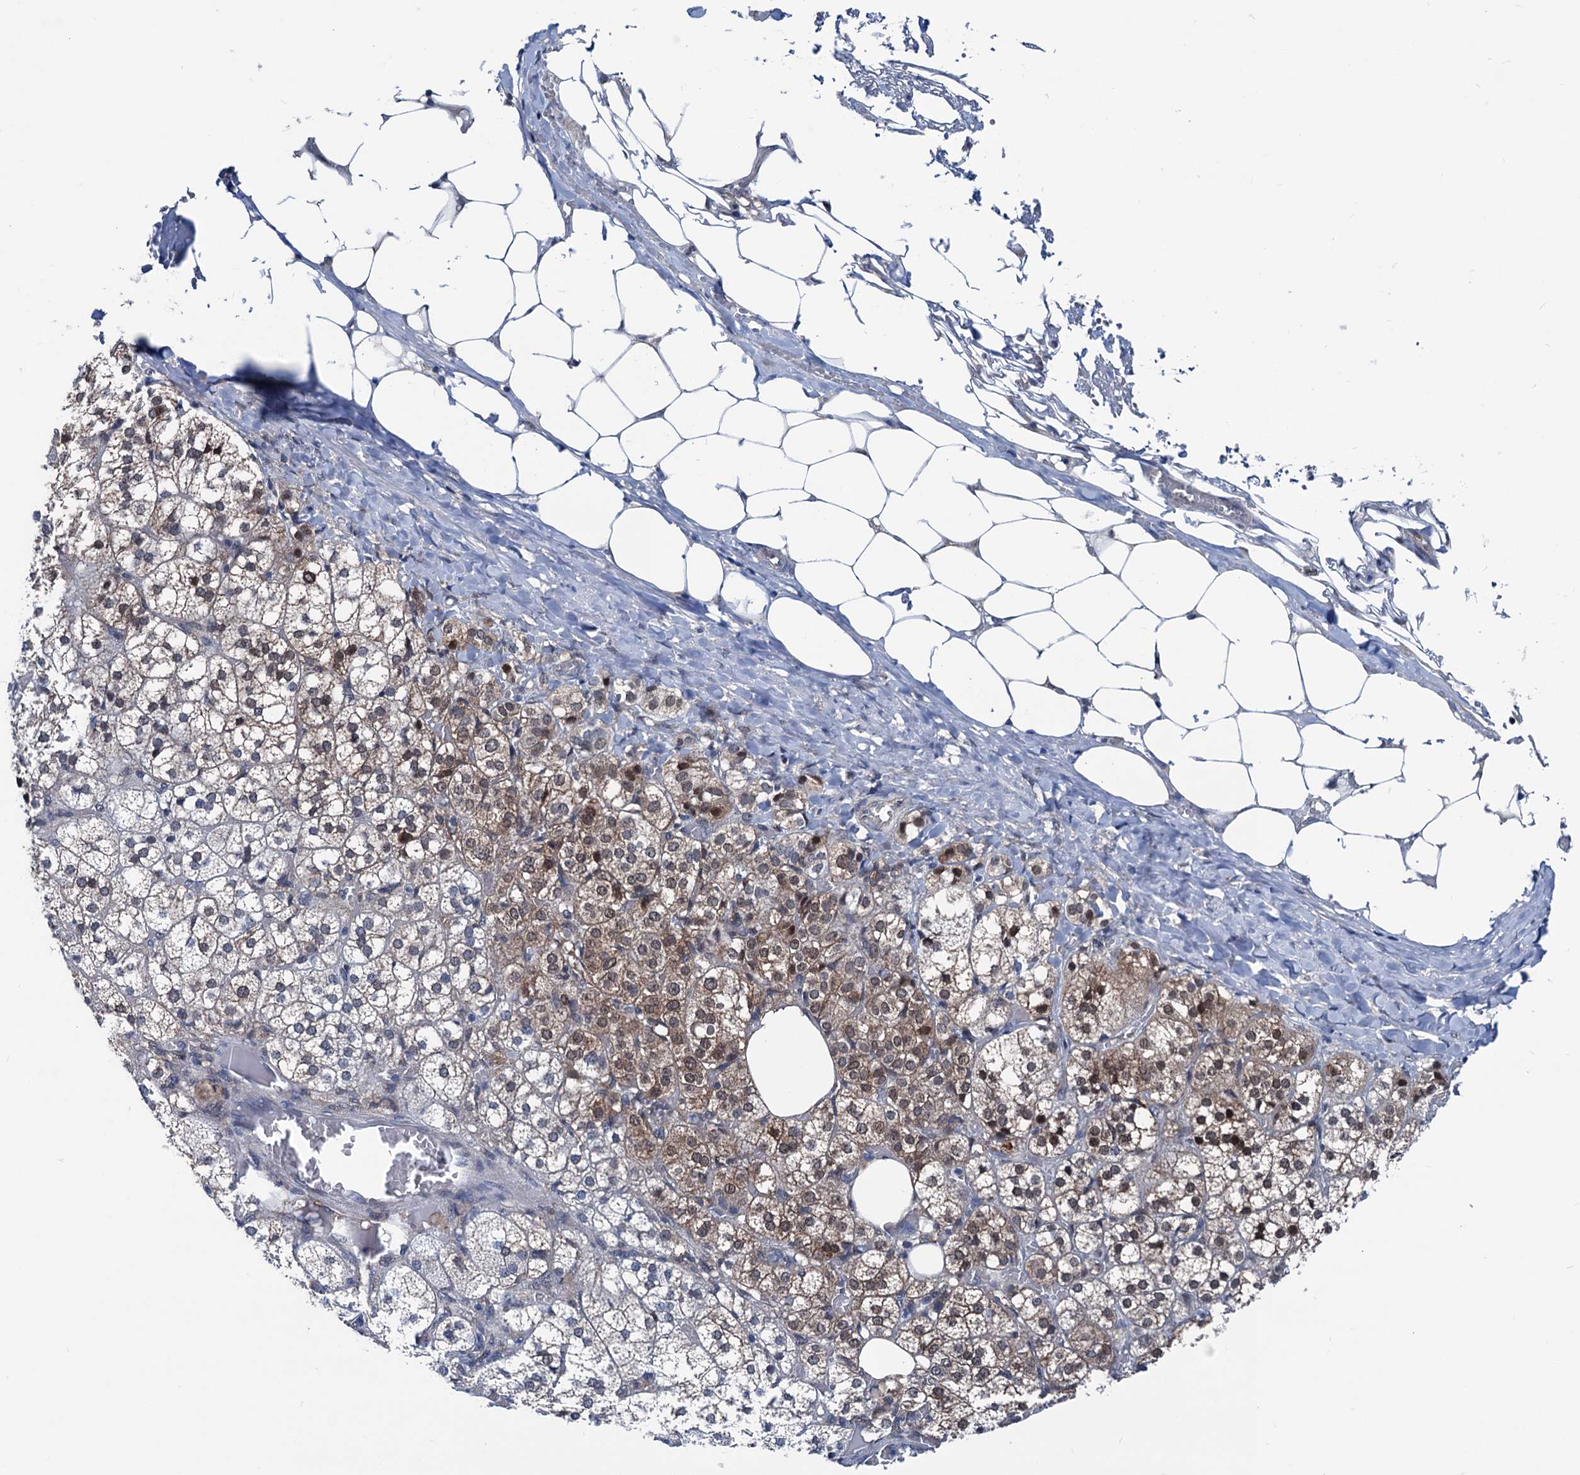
{"staining": {"intensity": "moderate", "quantity": "25%-75%", "location": "cytoplasmic/membranous,nuclear"}, "tissue": "adrenal gland", "cell_type": "Glandular cells", "image_type": "normal", "snomed": [{"axis": "morphology", "description": "Normal tissue, NOS"}, {"axis": "topography", "description": "Adrenal gland"}], "caption": "A brown stain highlights moderate cytoplasmic/membranous,nuclear staining of a protein in glandular cells of unremarkable human adrenal gland.", "gene": "GLO1", "patient": {"sex": "female", "age": 61}}